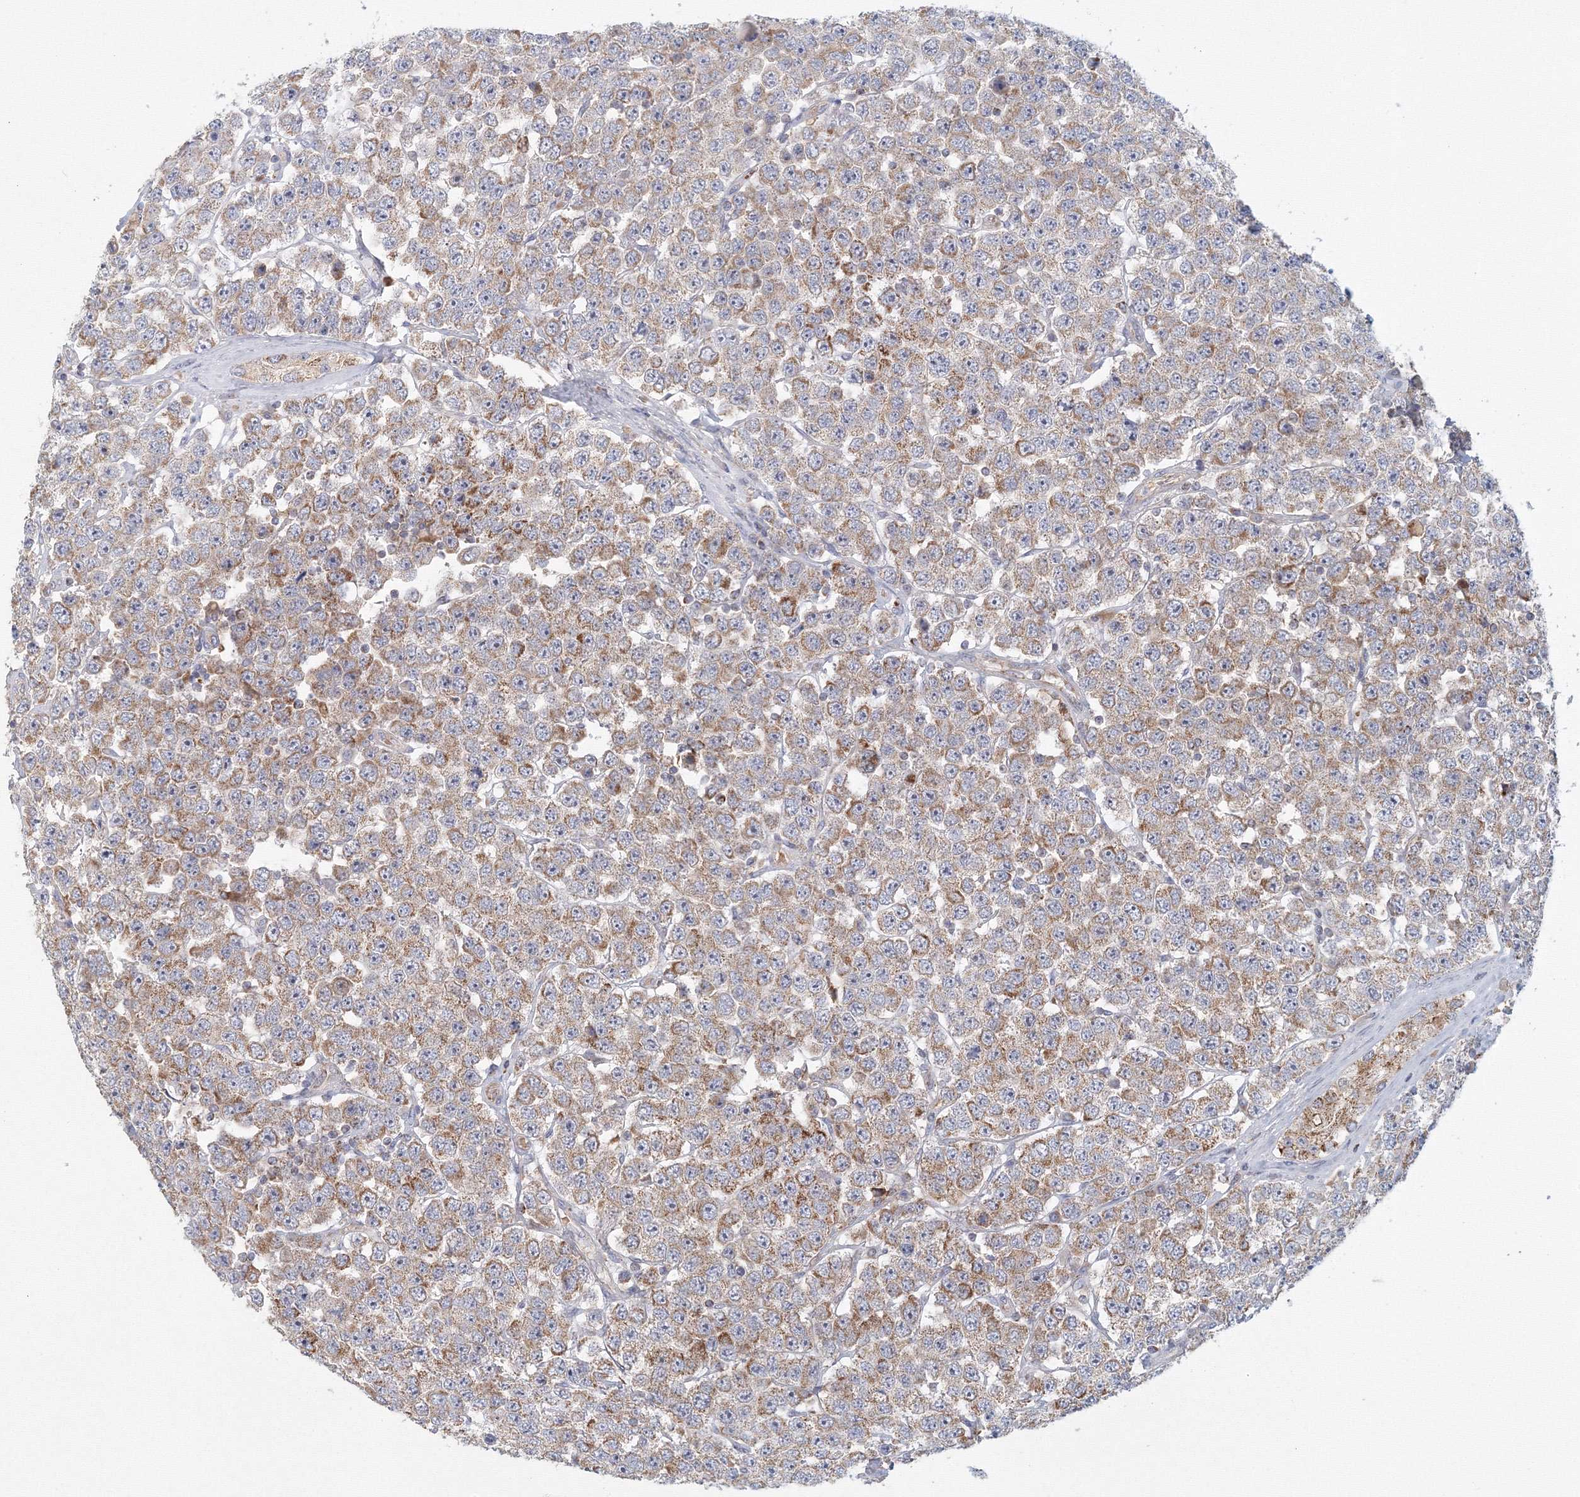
{"staining": {"intensity": "strong", "quantity": "25%-75%", "location": "cytoplasmic/membranous"}, "tissue": "testis cancer", "cell_type": "Tumor cells", "image_type": "cancer", "snomed": [{"axis": "morphology", "description": "Seminoma, NOS"}, {"axis": "topography", "description": "Testis"}], "caption": "Immunohistochemistry (DAB (3,3'-diaminobenzidine)) staining of testis seminoma displays strong cytoplasmic/membranous protein expression in about 25%-75% of tumor cells. (brown staining indicates protein expression, while blue staining denotes nuclei).", "gene": "GRPEL1", "patient": {"sex": "male", "age": 28}}